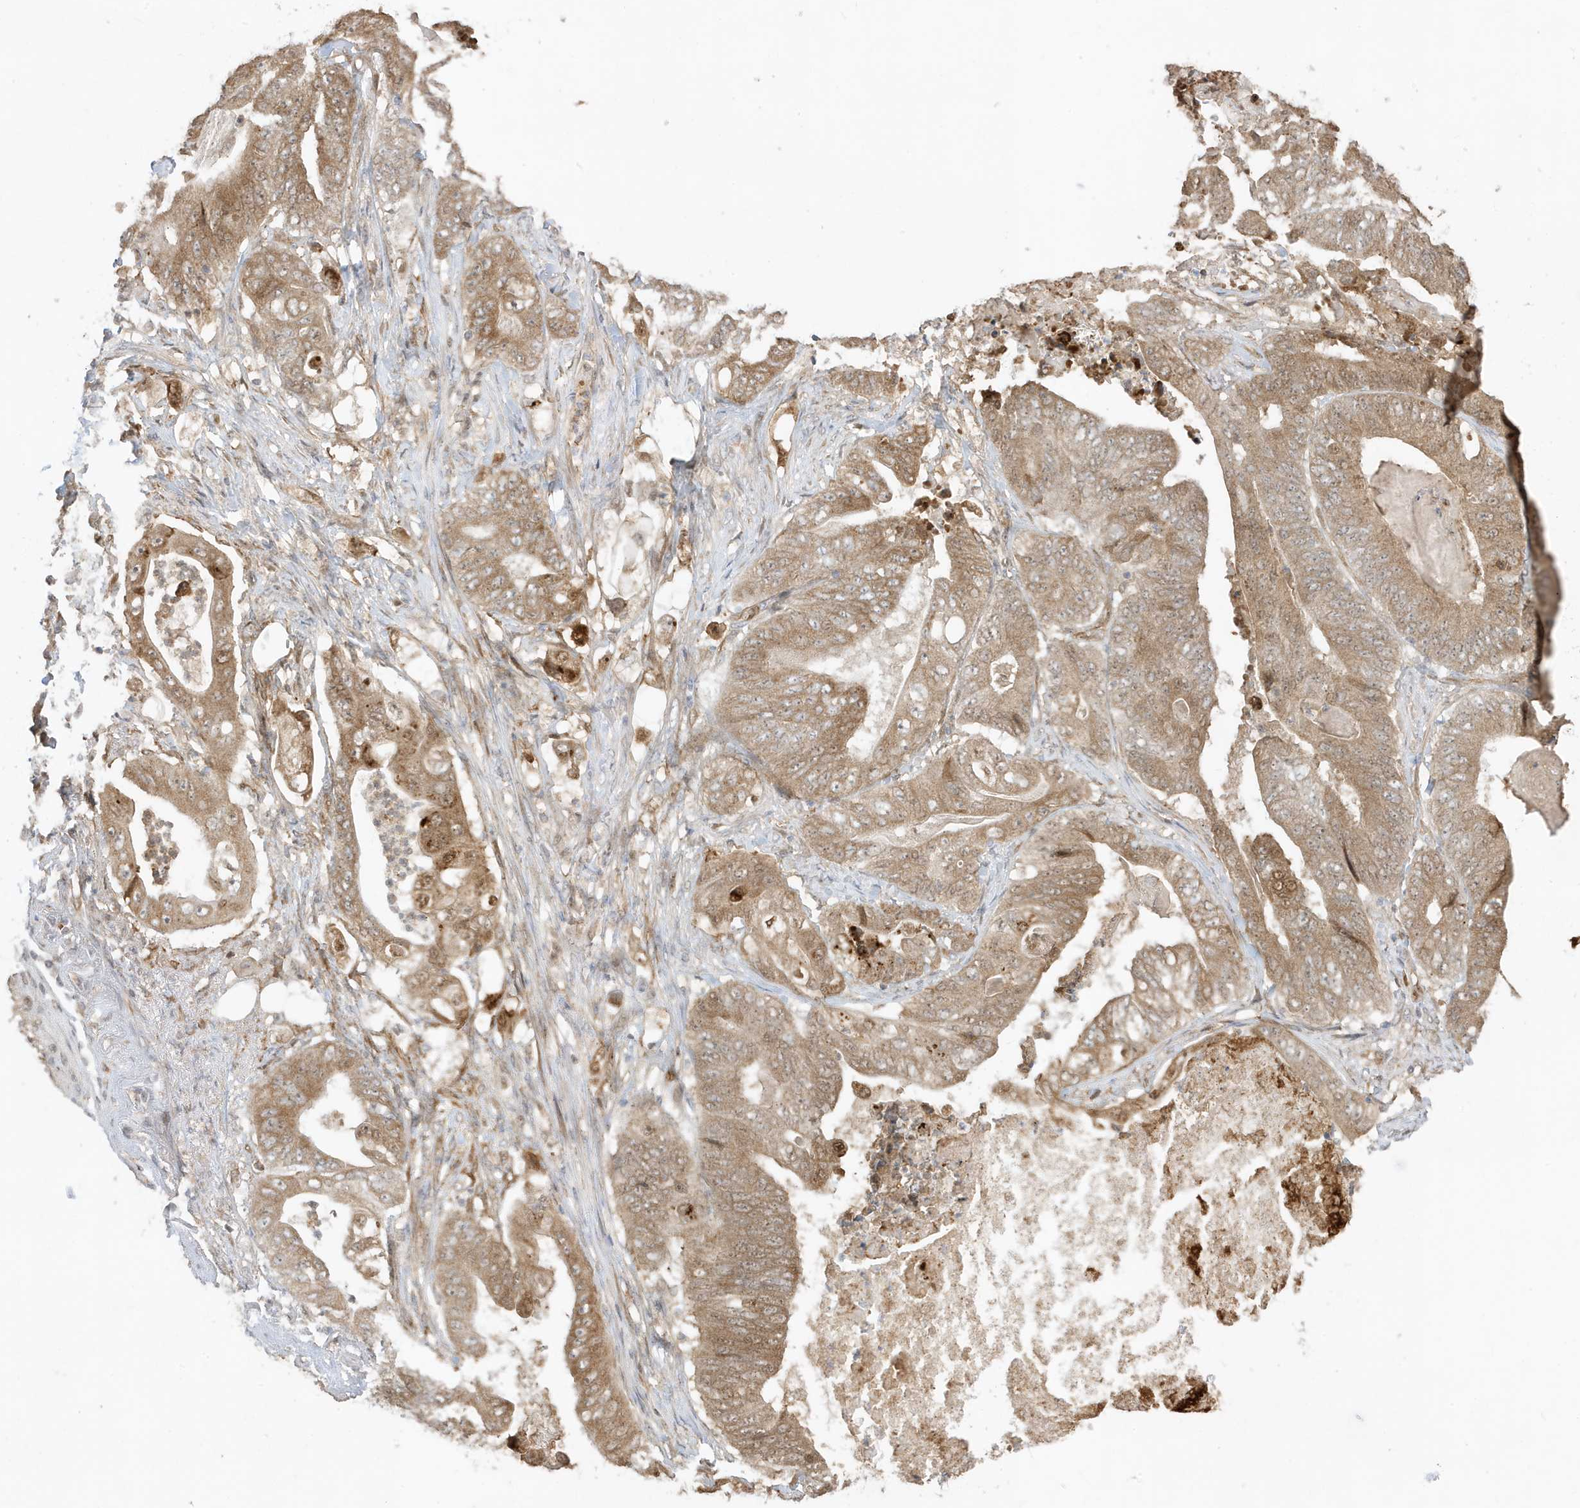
{"staining": {"intensity": "moderate", "quantity": ">75%", "location": "cytoplasmic/membranous"}, "tissue": "stomach cancer", "cell_type": "Tumor cells", "image_type": "cancer", "snomed": [{"axis": "morphology", "description": "Adenocarcinoma, NOS"}, {"axis": "topography", "description": "Stomach"}], "caption": "Protein analysis of stomach cancer tissue reveals moderate cytoplasmic/membranous staining in about >75% of tumor cells.", "gene": "ZBTB41", "patient": {"sex": "female", "age": 73}}